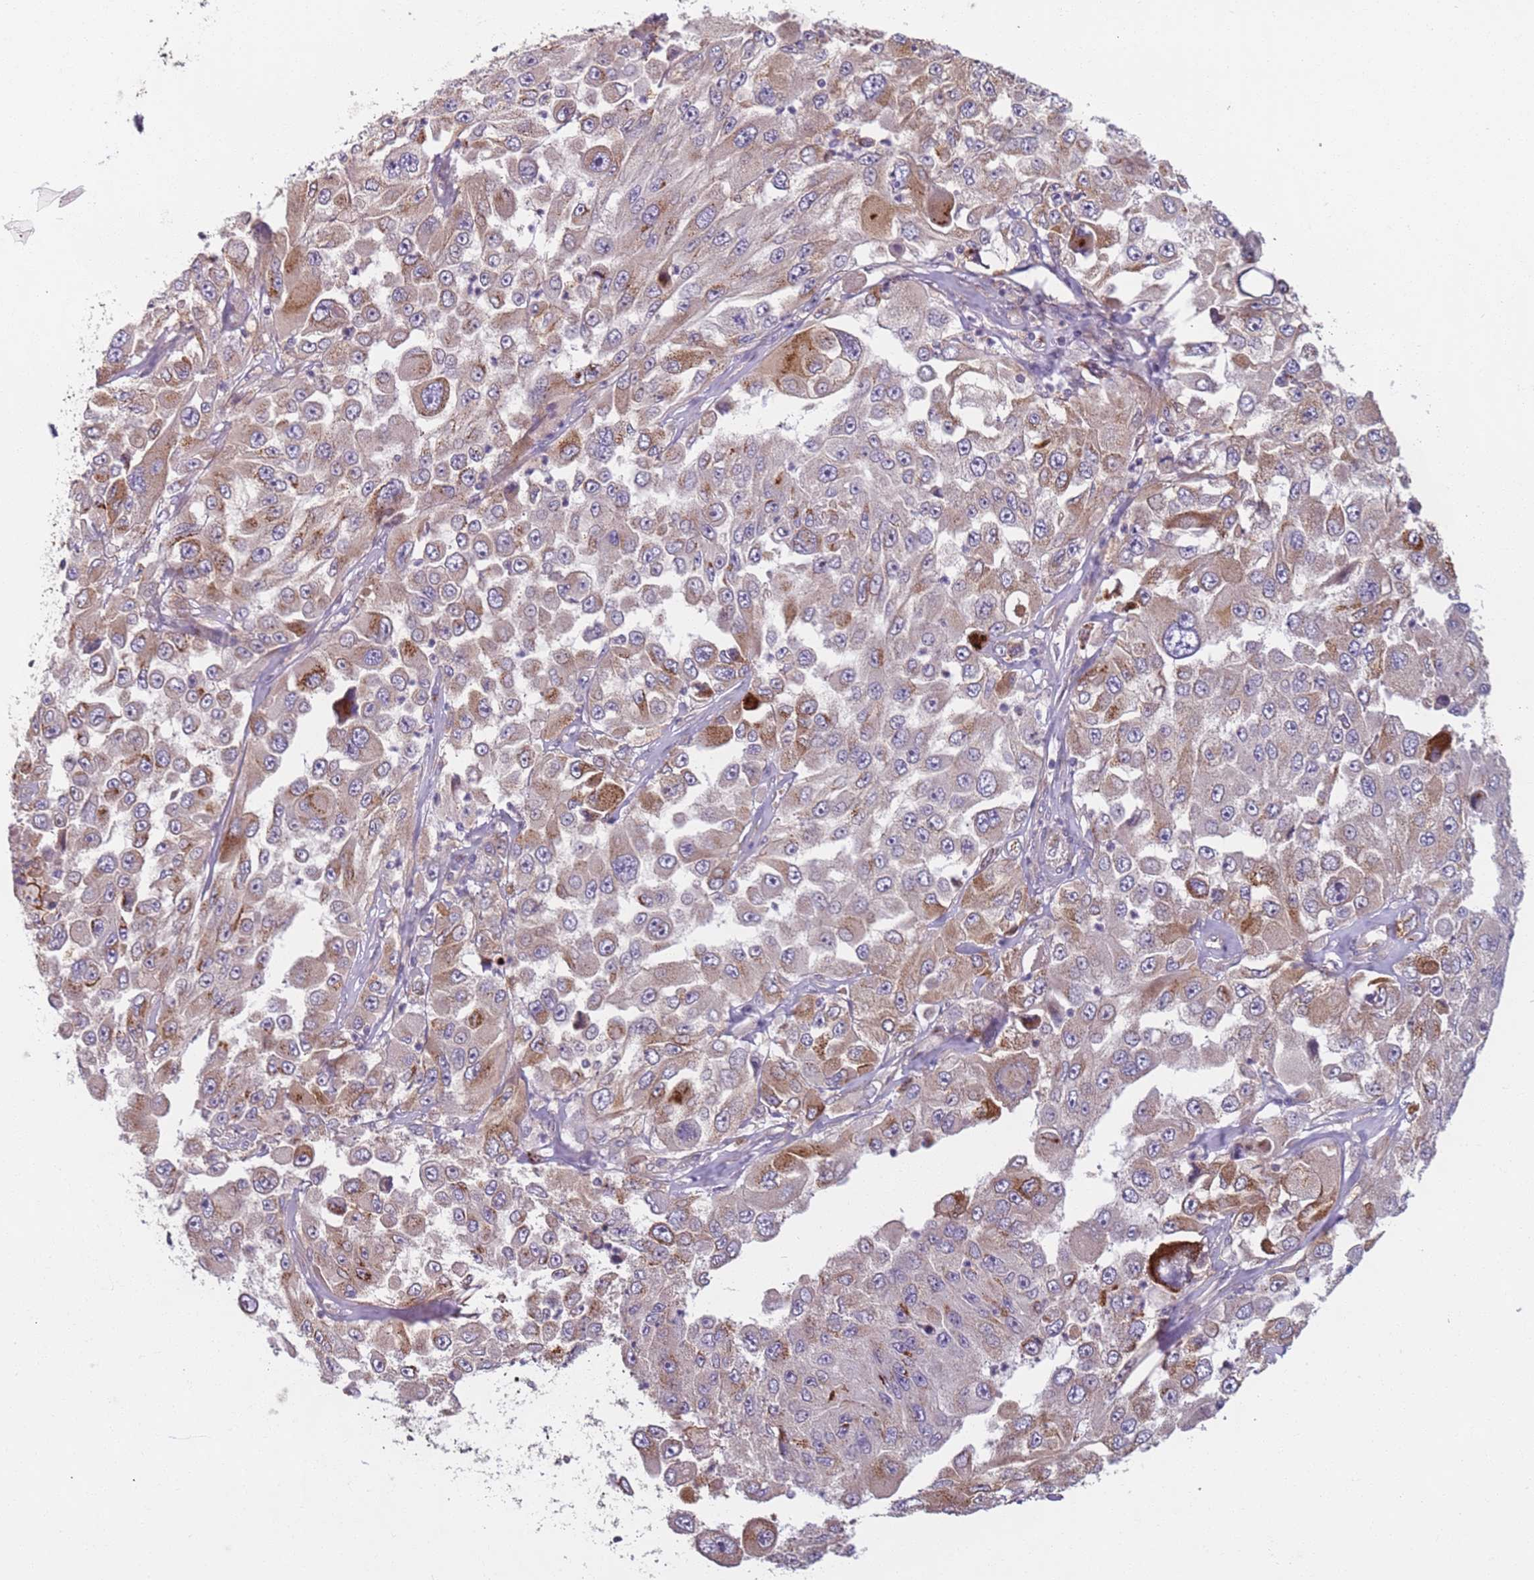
{"staining": {"intensity": "moderate", "quantity": ">75%", "location": "cytoplasmic/membranous"}, "tissue": "melanoma", "cell_type": "Tumor cells", "image_type": "cancer", "snomed": [{"axis": "morphology", "description": "Malignant melanoma, Metastatic site"}, {"axis": "topography", "description": "Lymph node"}], "caption": "Protein staining displays moderate cytoplasmic/membranous positivity in about >75% of tumor cells in melanoma.", "gene": "AKTIP", "patient": {"sex": "male", "age": 62}}